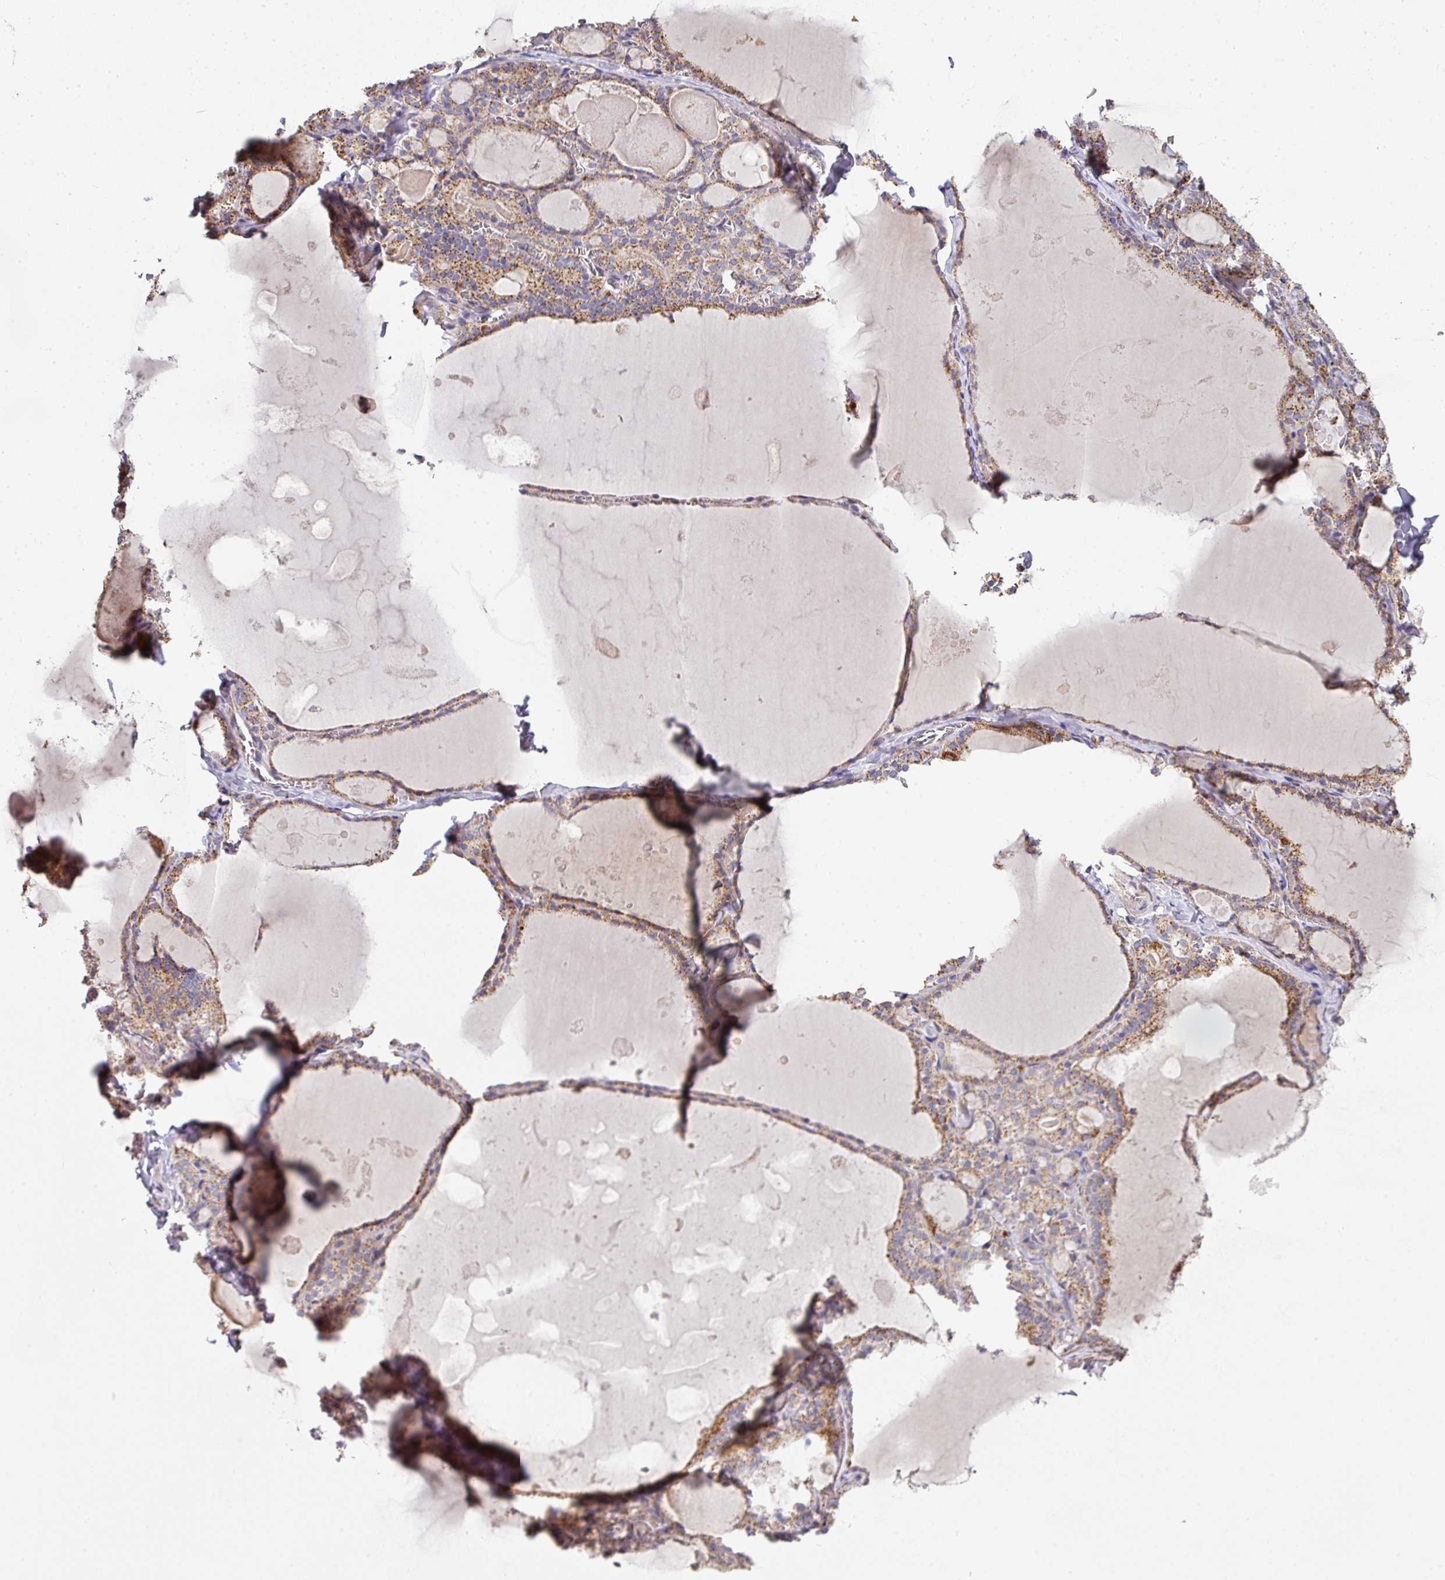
{"staining": {"intensity": "moderate", "quantity": ">75%", "location": "cytoplasmic/membranous"}, "tissue": "thyroid gland", "cell_type": "Glandular cells", "image_type": "normal", "snomed": [{"axis": "morphology", "description": "Normal tissue, NOS"}, {"axis": "topography", "description": "Thyroid gland"}], "caption": "Immunohistochemical staining of normal human thyroid gland shows moderate cytoplasmic/membranous protein positivity in about >75% of glandular cells.", "gene": "STK35", "patient": {"sex": "male", "age": 56}}